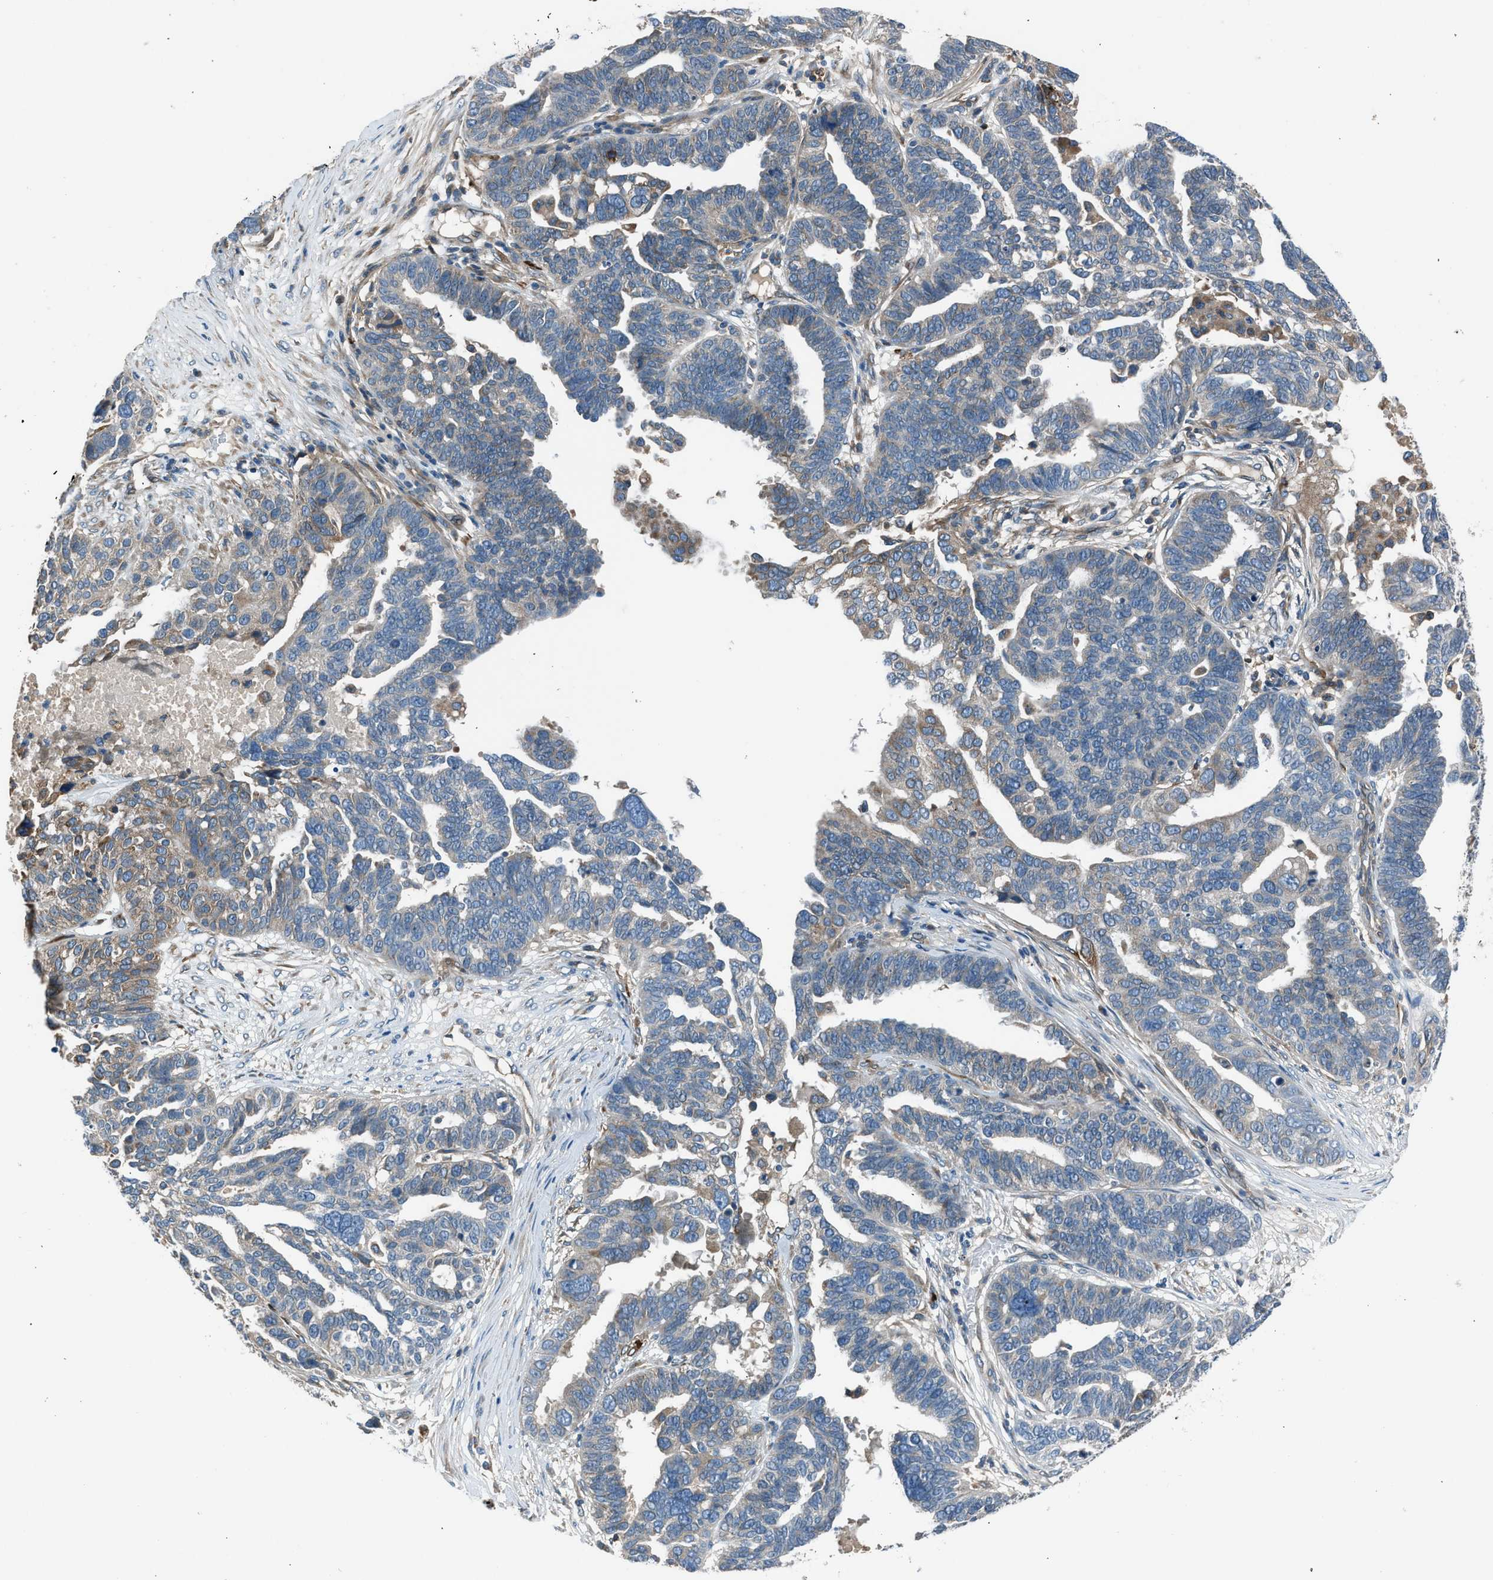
{"staining": {"intensity": "weak", "quantity": "25%-75%", "location": "cytoplasmic/membranous"}, "tissue": "ovarian cancer", "cell_type": "Tumor cells", "image_type": "cancer", "snomed": [{"axis": "morphology", "description": "Cystadenocarcinoma, serous, NOS"}, {"axis": "topography", "description": "Ovary"}], "caption": "An image of ovarian serous cystadenocarcinoma stained for a protein exhibits weak cytoplasmic/membranous brown staining in tumor cells. The protein of interest is stained brown, and the nuclei are stained in blue (DAB (3,3'-diaminobenzidine) IHC with brightfield microscopy, high magnification).", "gene": "LMBR1", "patient": {"sex": "female", "age": 59}}